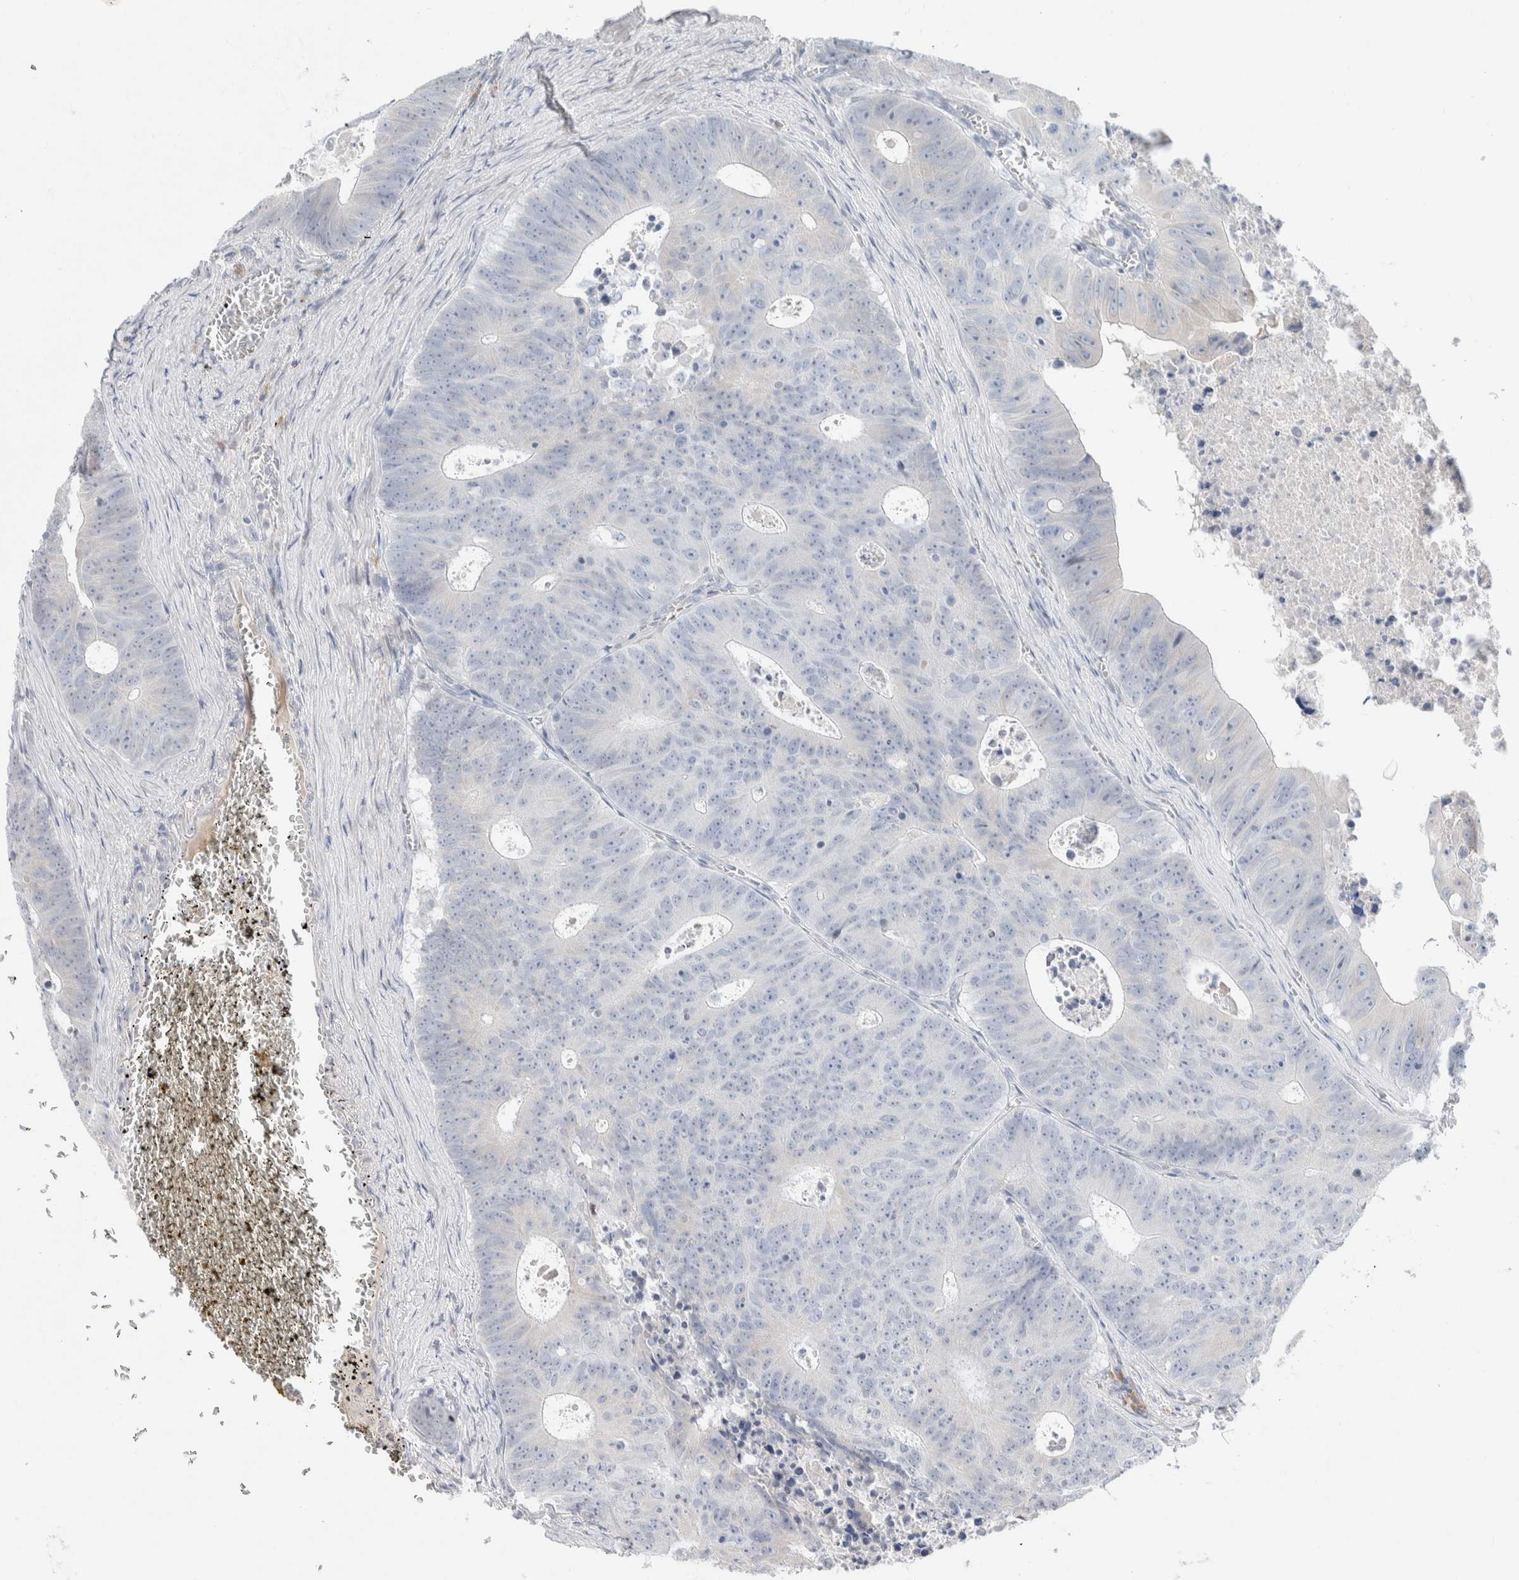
{"staining": {"intensity": "negative", "quantity": "none", "location": "none"}, "tissue": "colorectal cancer", "cell_type": "Tumor cells", "image_type": "cancer", "snomed": [{"axis": "morphology", "description": "Adenocarcinoma, NOS"}, {"axis": "topography", "description": "Colon"}], "caption": "Immunohistochemical staining of colorectal adenocarcinoma displays no significant positivity in tumor cells.", "gene": "RUSF1", "patient": {"sex": "male", "age": 87}}